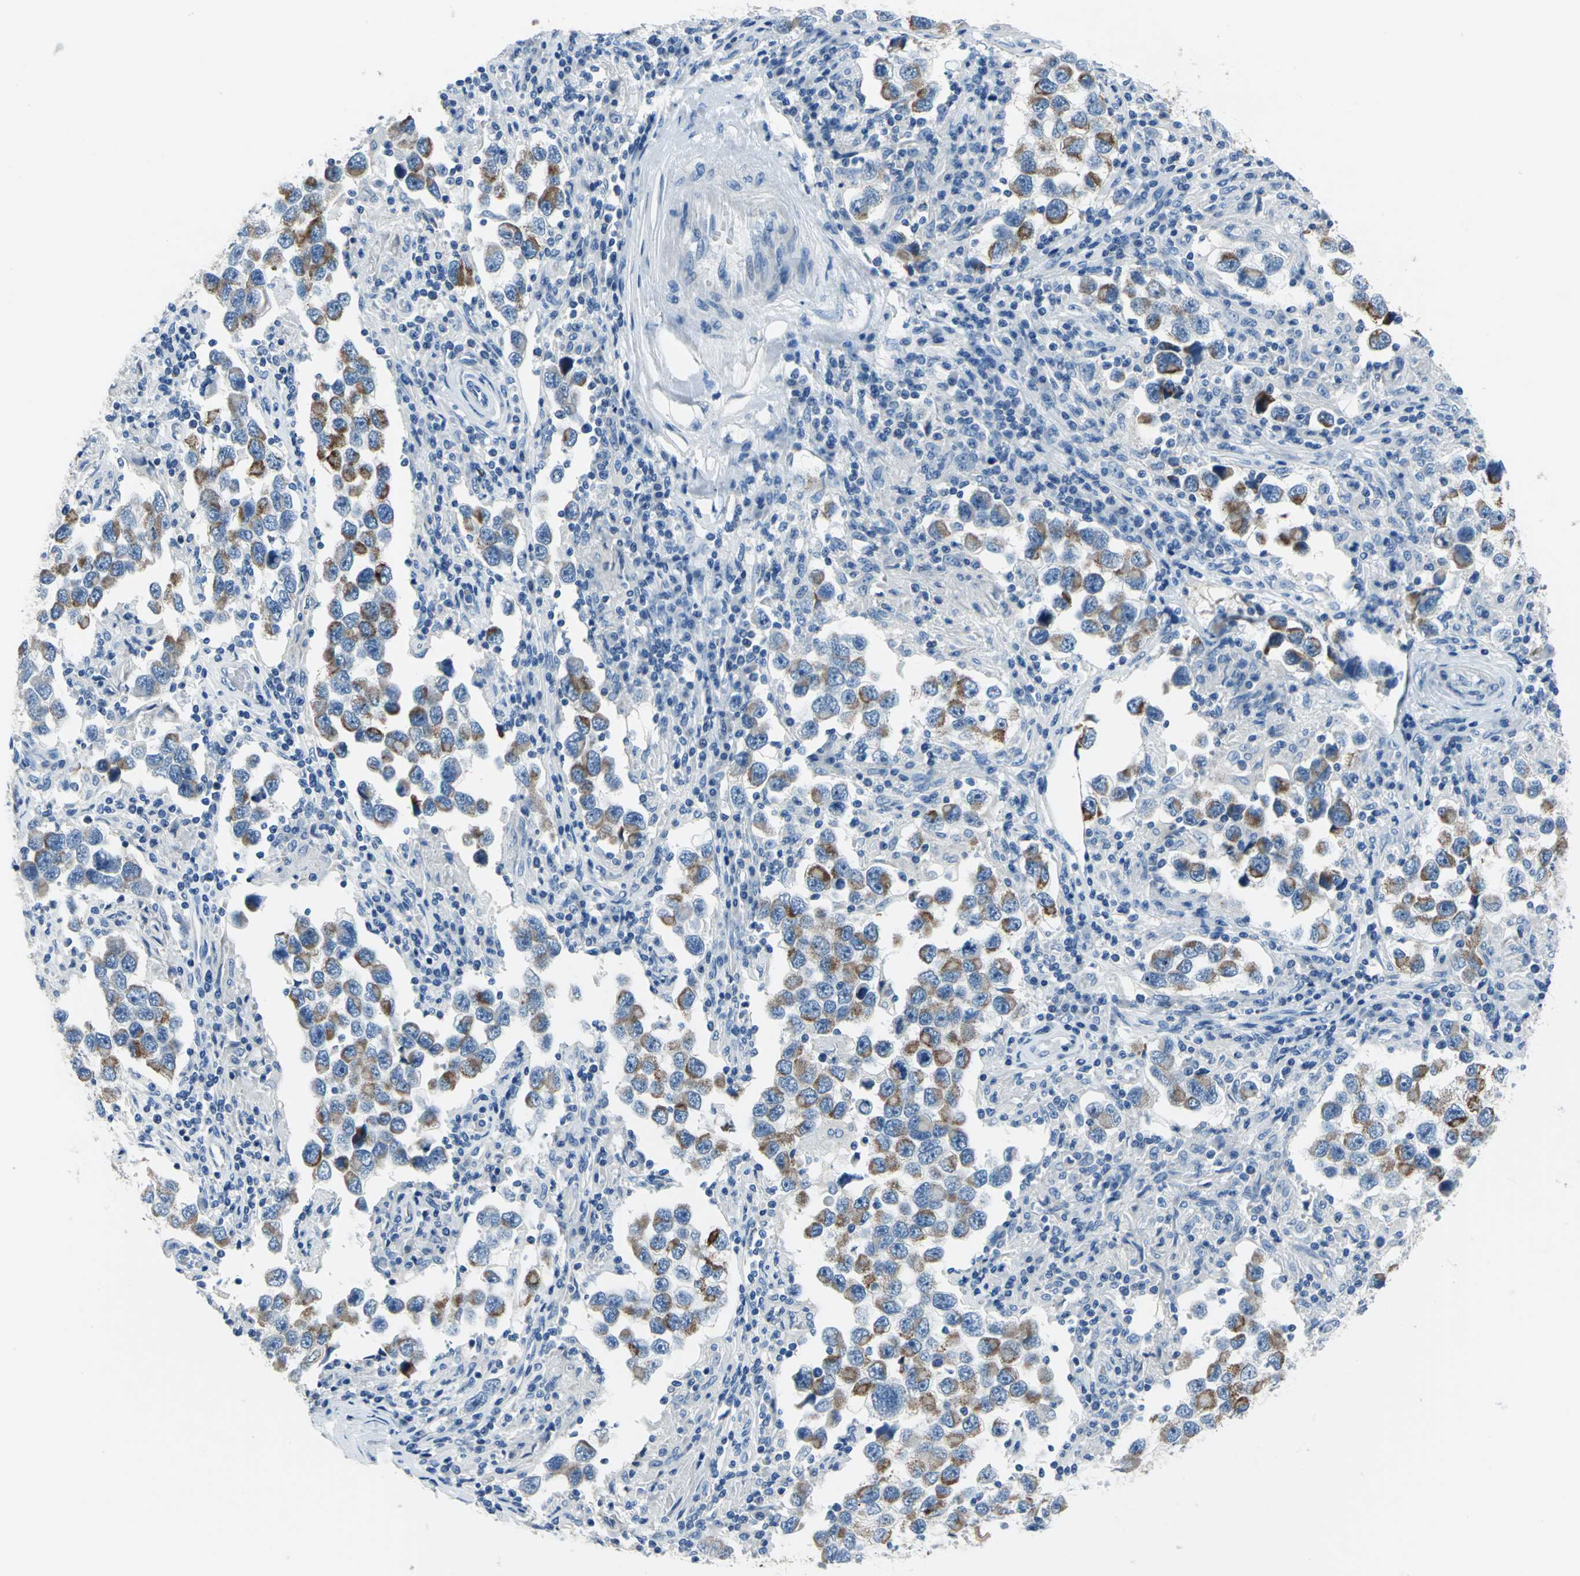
{"staining": {"intensity": "moderate", "quantity": ">75%", "location": "cytoplasmic/membranous"}, "tissue": "testis cancer", "cell_type": "Tumor cells", "image_type": "cancer", "snomed": [{"axis": "morphology", "description": "Carcinoma, Embryonal, NOS"}, {"axis": "topography", "description": "Testis"}], "caption": "The photomicrograph exhibits staining of embryonal carcinoma (testis), revealing moderate cytoplasmic/membranous protein expression (brown color) within tumor cells.", "gene": "MUC4", "patient": {"sex": "male", "age": 21}}